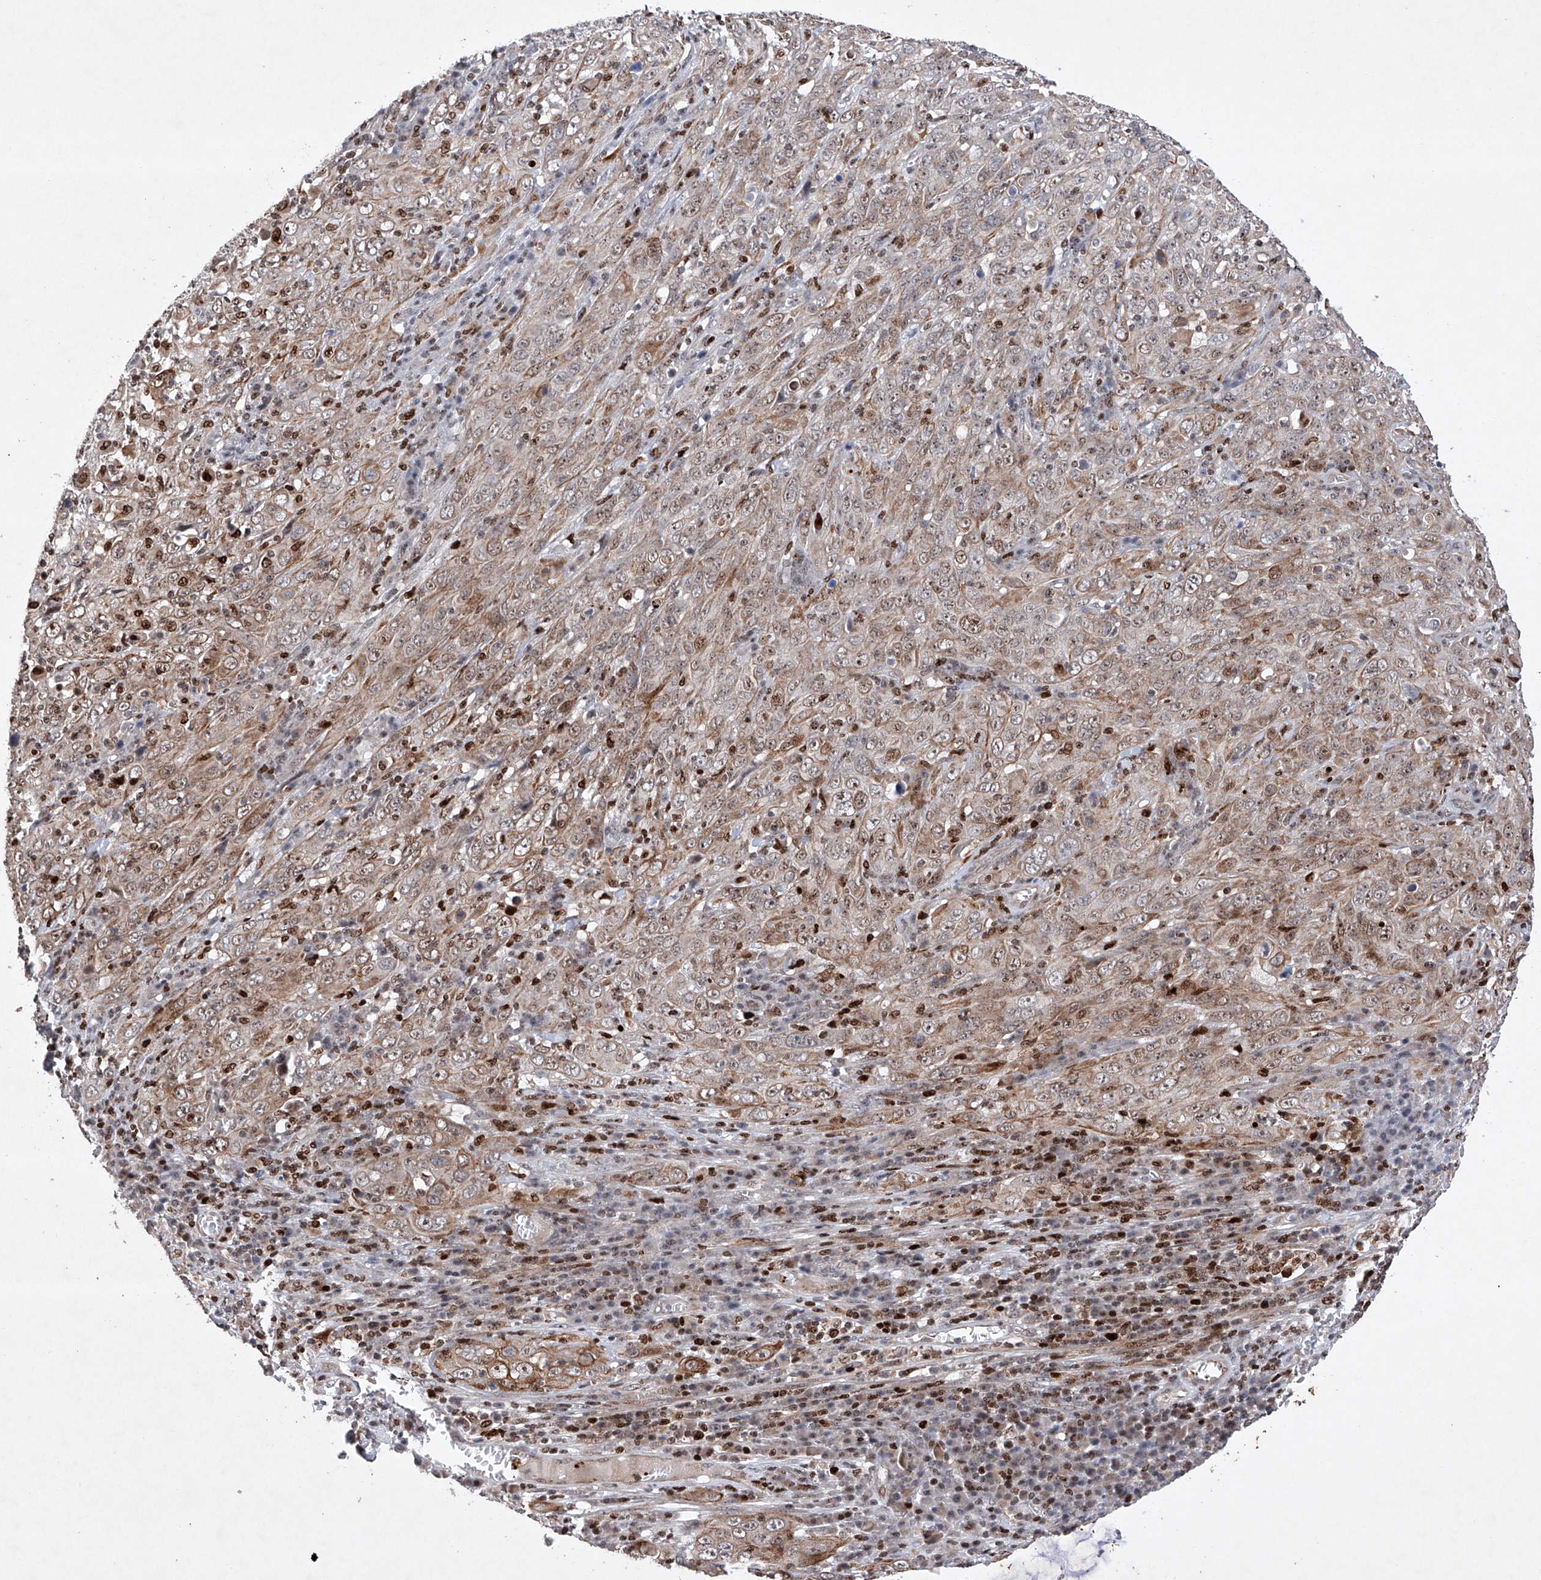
{"staining": {"intensity": "weak", "quantity": ">75%", "location": "cytoplasmic/membranous,nuclear"}, "tissue": "cervical cancer", "cell_type": "Tumor cells", "image_type": "cancer", "snomed": [{"axis": "morphology", "description": "Squamous cell carcinoma, NOS"}, {"axis": "topography", "description": "Cervix"}], "caption": "Immunohistochemical staining of human squamous cell carcinoma (cervical) reveals low levels of weak cytoplasmic/membranous and nuclear positivity in approximately >75% of tumor cells.", "gene": "AFG1L", "patient": {"sex": "female", "age": 46}}